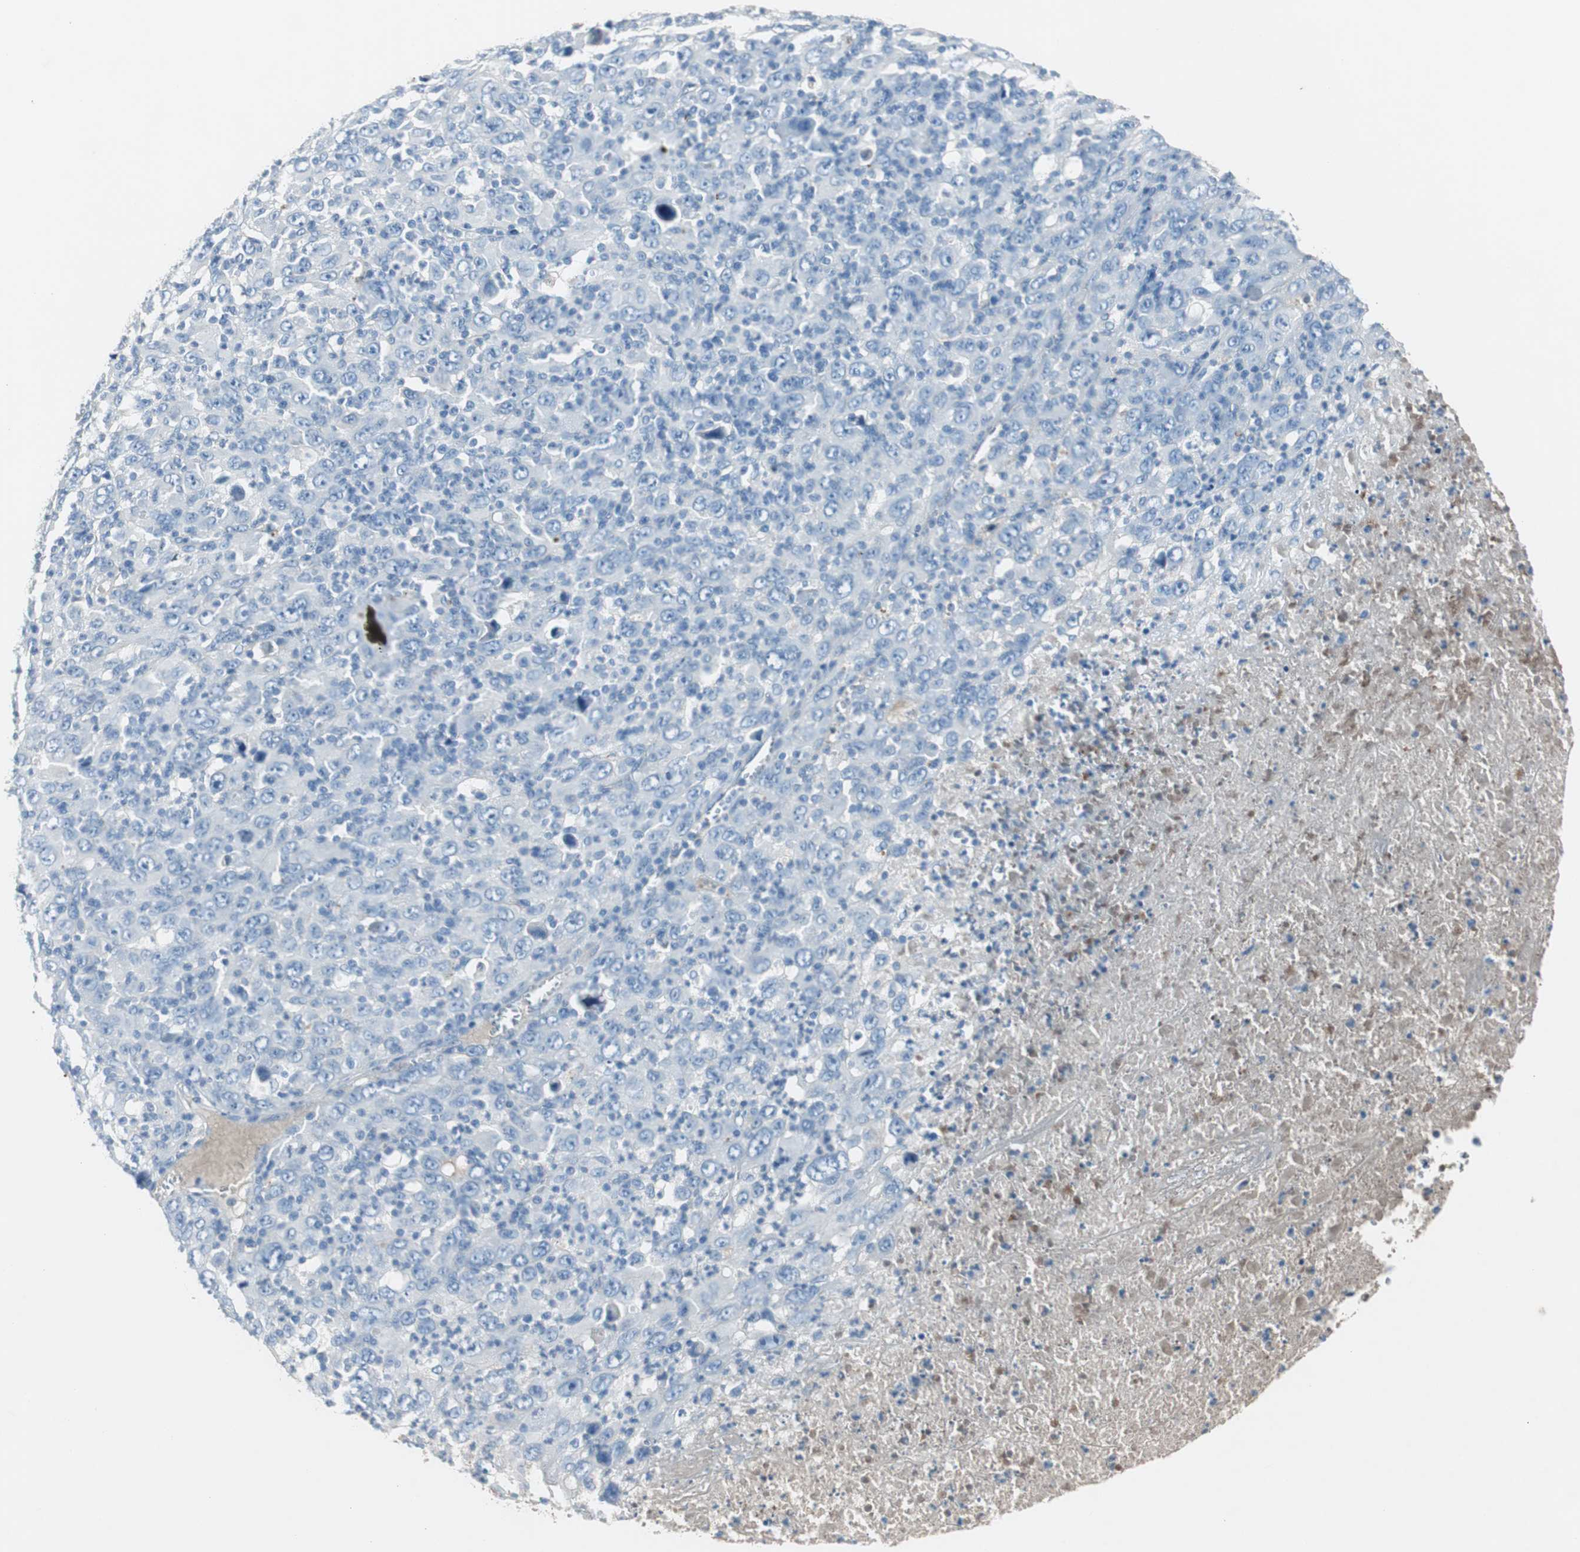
{"staining": {"intensity": "negative", "quantity": "none", "location": "none"}, "tissue": "melanoma", "cell_type": "Tumor cells", "image_type": "cancer", "snomed": [{"axis": "morphology", "description": "Malignant melanoma, Metastatic site"}, {"axis": "topography", "description": "Skin"}], "caption": "The photomicrograph exhibits no significant expression in tumor cells of malignant melanoma (metastatic site). Nuclei are stained in blue.", "gene": "SERPINF1", "patient": {"sex": "female", "age": 56}}